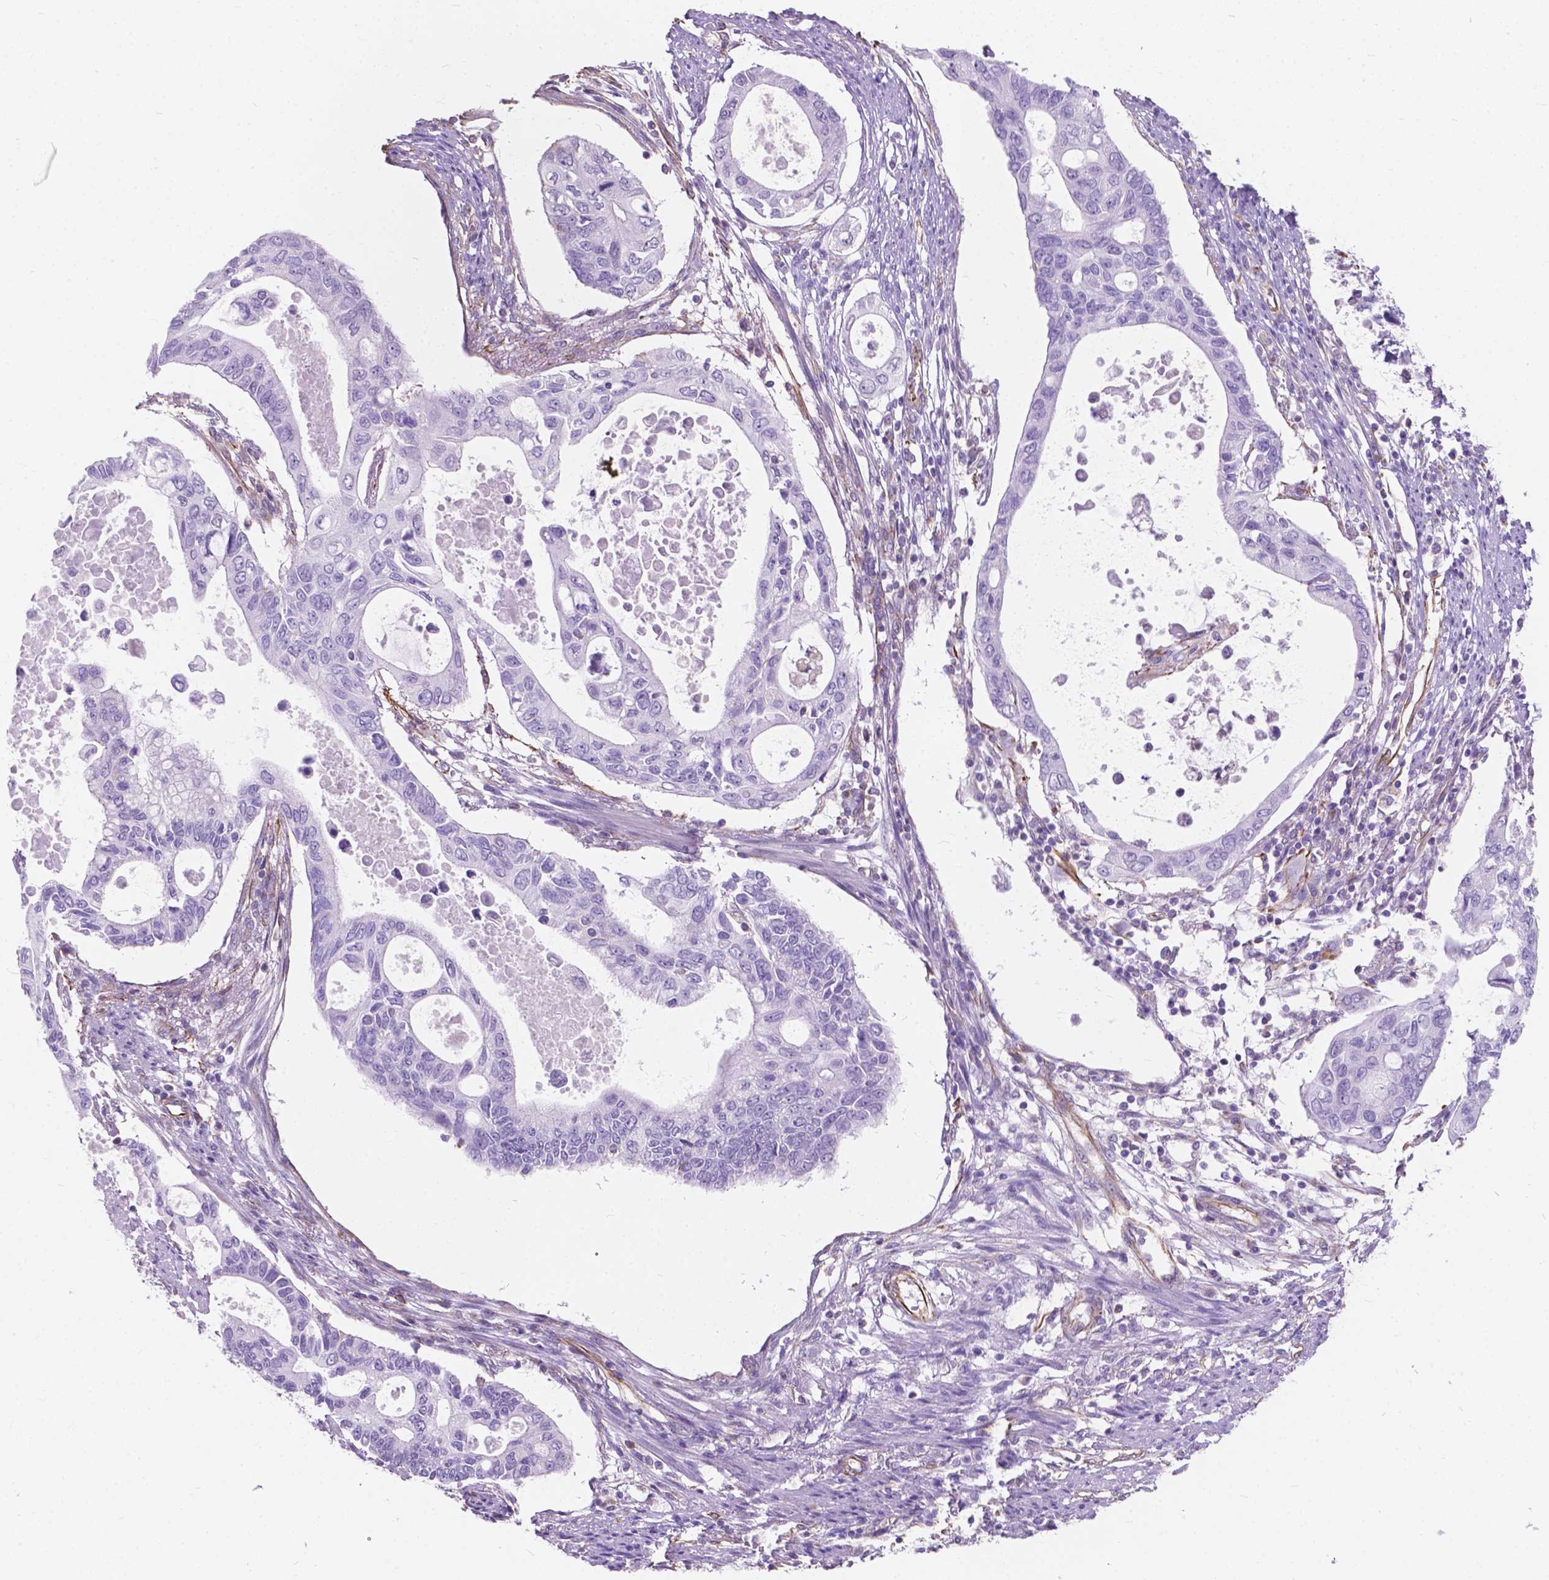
{"staining": {"intensity": "negative", "quantity": "none", "location": "none"}, "tissue": "pancreatic cancer", "cell_type": "Tumor cells", "image_type": "cancer", "snomed": [{"axis": "morphology", "description": "Adenocarcinoma, NOS"}, {"axis": "topography", "description": "Pancreas"}], "caption": "Human pancreatic adenocarcinoma stained for a protein using immunohistochemistry demonstrates no positivity in tumor cells.", "gene": "AMOT", "patient": {"sex": "female", "age": 63}}